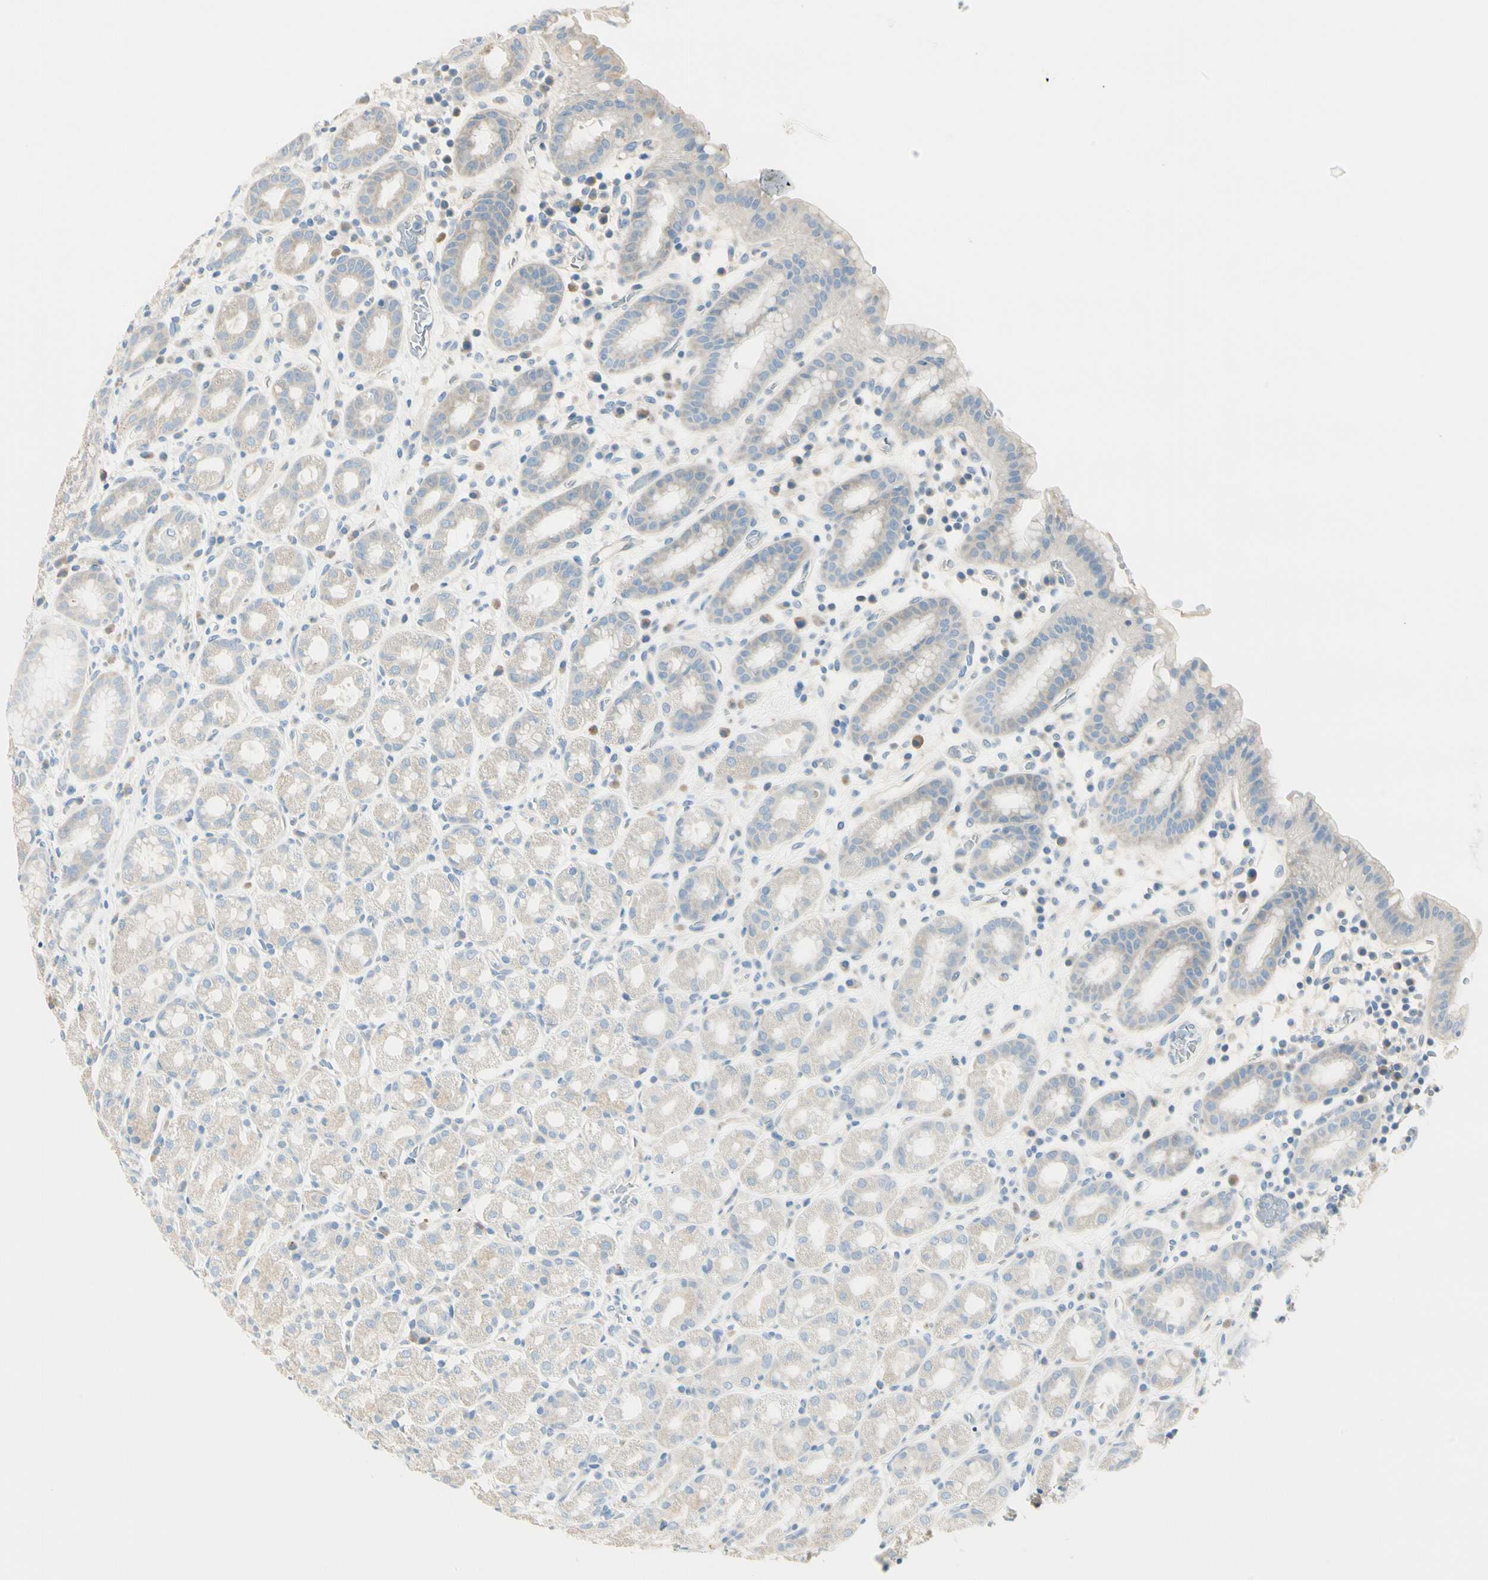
{"staining": {"intensity": "negative", "quantity": "none", "location": "none"}, "tissue": "stomach", "cell_type": "Glandular cells", "image_type": "normal", "snomed": [{"axis": "morphology", "description": "Normal tissue, NOS"}, {"axis": "topography", "description": "Stomach, upper"}], "caption": "This photomicrograph is of benign stomach stained with immunohistochemistry to label a protein in brown with the nuclei are counter-stained blue. There is no positivity in glandular cells. Nuclei are stained in blue.", "gene": "ADGRA3", "patient": {"sex": "male", "age": 68}}